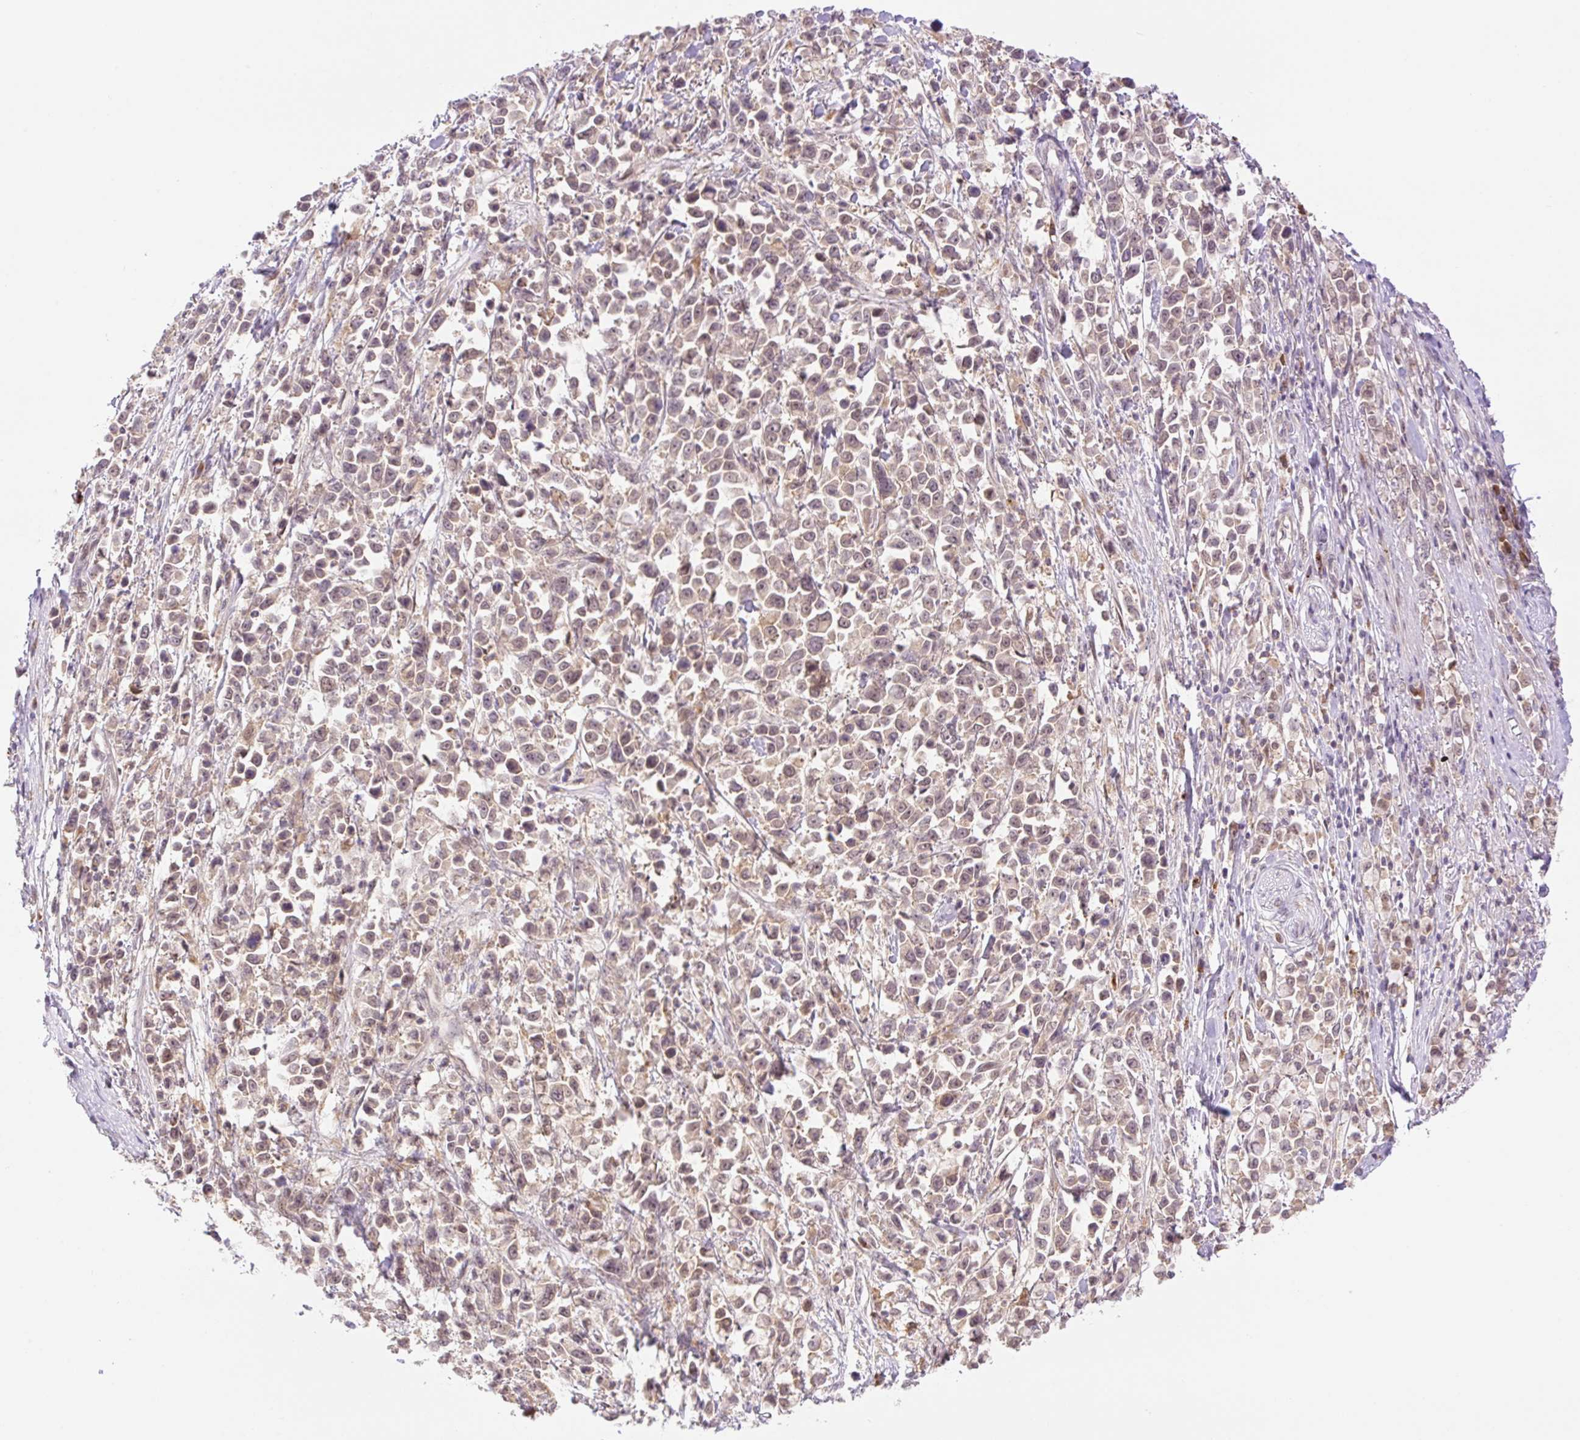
{"staining": {"intensity": "weak", "quantity": ">75%", "location": "cytoplasmic/membranous,nuclear"}, "tissue": "stomach cancer", "cell_type": "Tumor cells", "image_type": "cancer", "snomed": [{"axis": "morphology", "description": "Adenocarcinoma, NOS"}, {"axis": "topography", "description": "Stomach"}], "caption": "A photomicrograph showing weak cytoplasmic/membranous and nuclear expression in approximately >75% of tumor cells in stomach adenocarcinoma, as visualized by brown immunohistochemical staining.", "gene": "VPS25", "patient": {"sex": "female", "age": 81}}